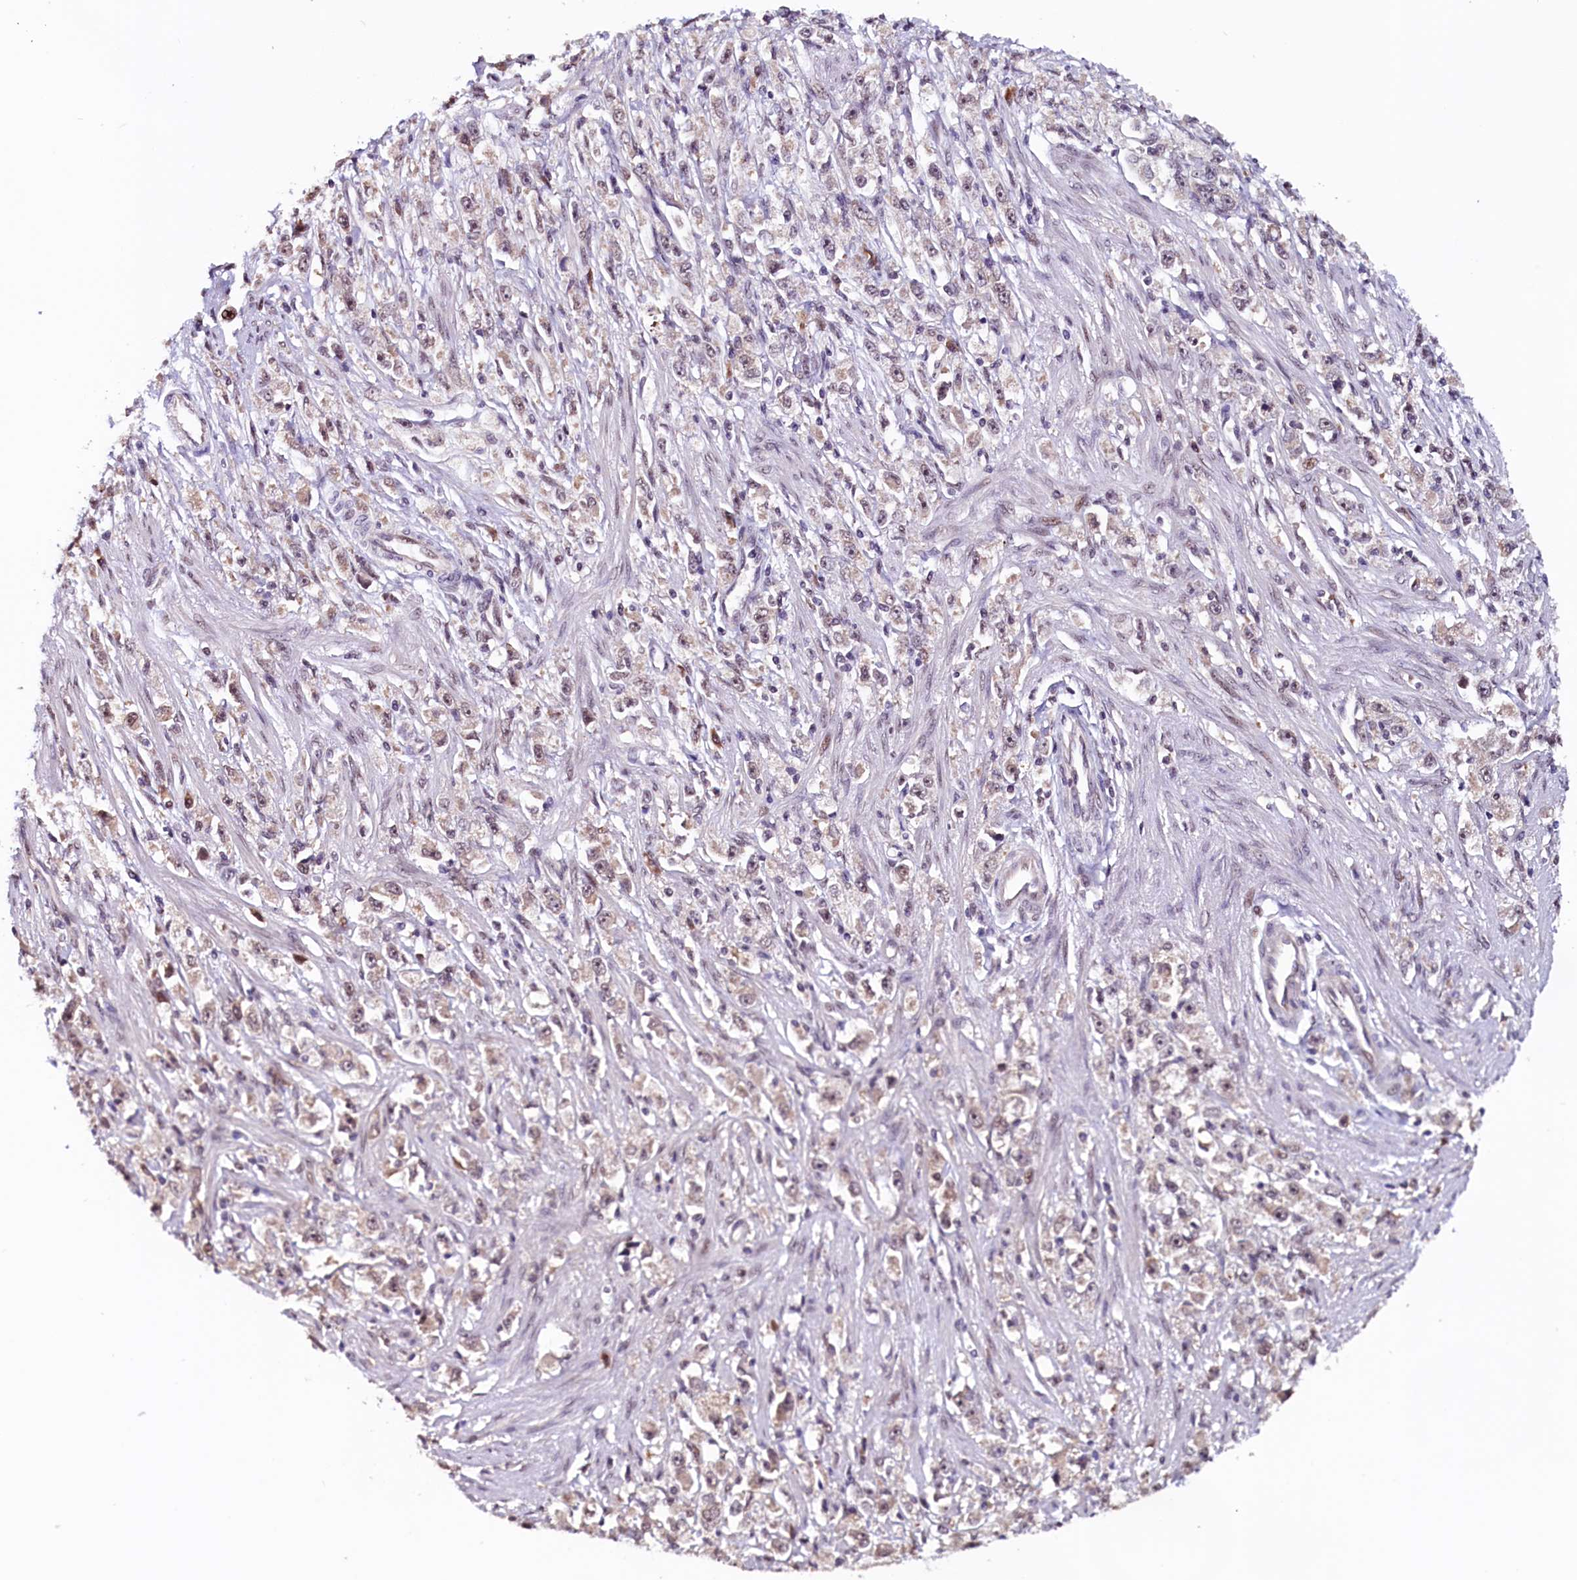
{"staining": {"intensity": "weak", "quantity": "25%-75%", "location": "nuclear"}, "tissue": "stomach cancer", "cell_type": "Tumor cells", "image_type": "cancer", "snomed": [{"axis": "morphology", "description": "Adenocarcinoma, NOS"}, {"axis": "topography", "description": "Stomach"}], "caption": "Brown immunohistochemical staining in stomach cancer (adenocarcinoma) demonstrates weak nuclear positivity in approximately 25%-75% of tumor cells.", "gene": "RNMT", "patient": {"sex": "female", "age": 59}}